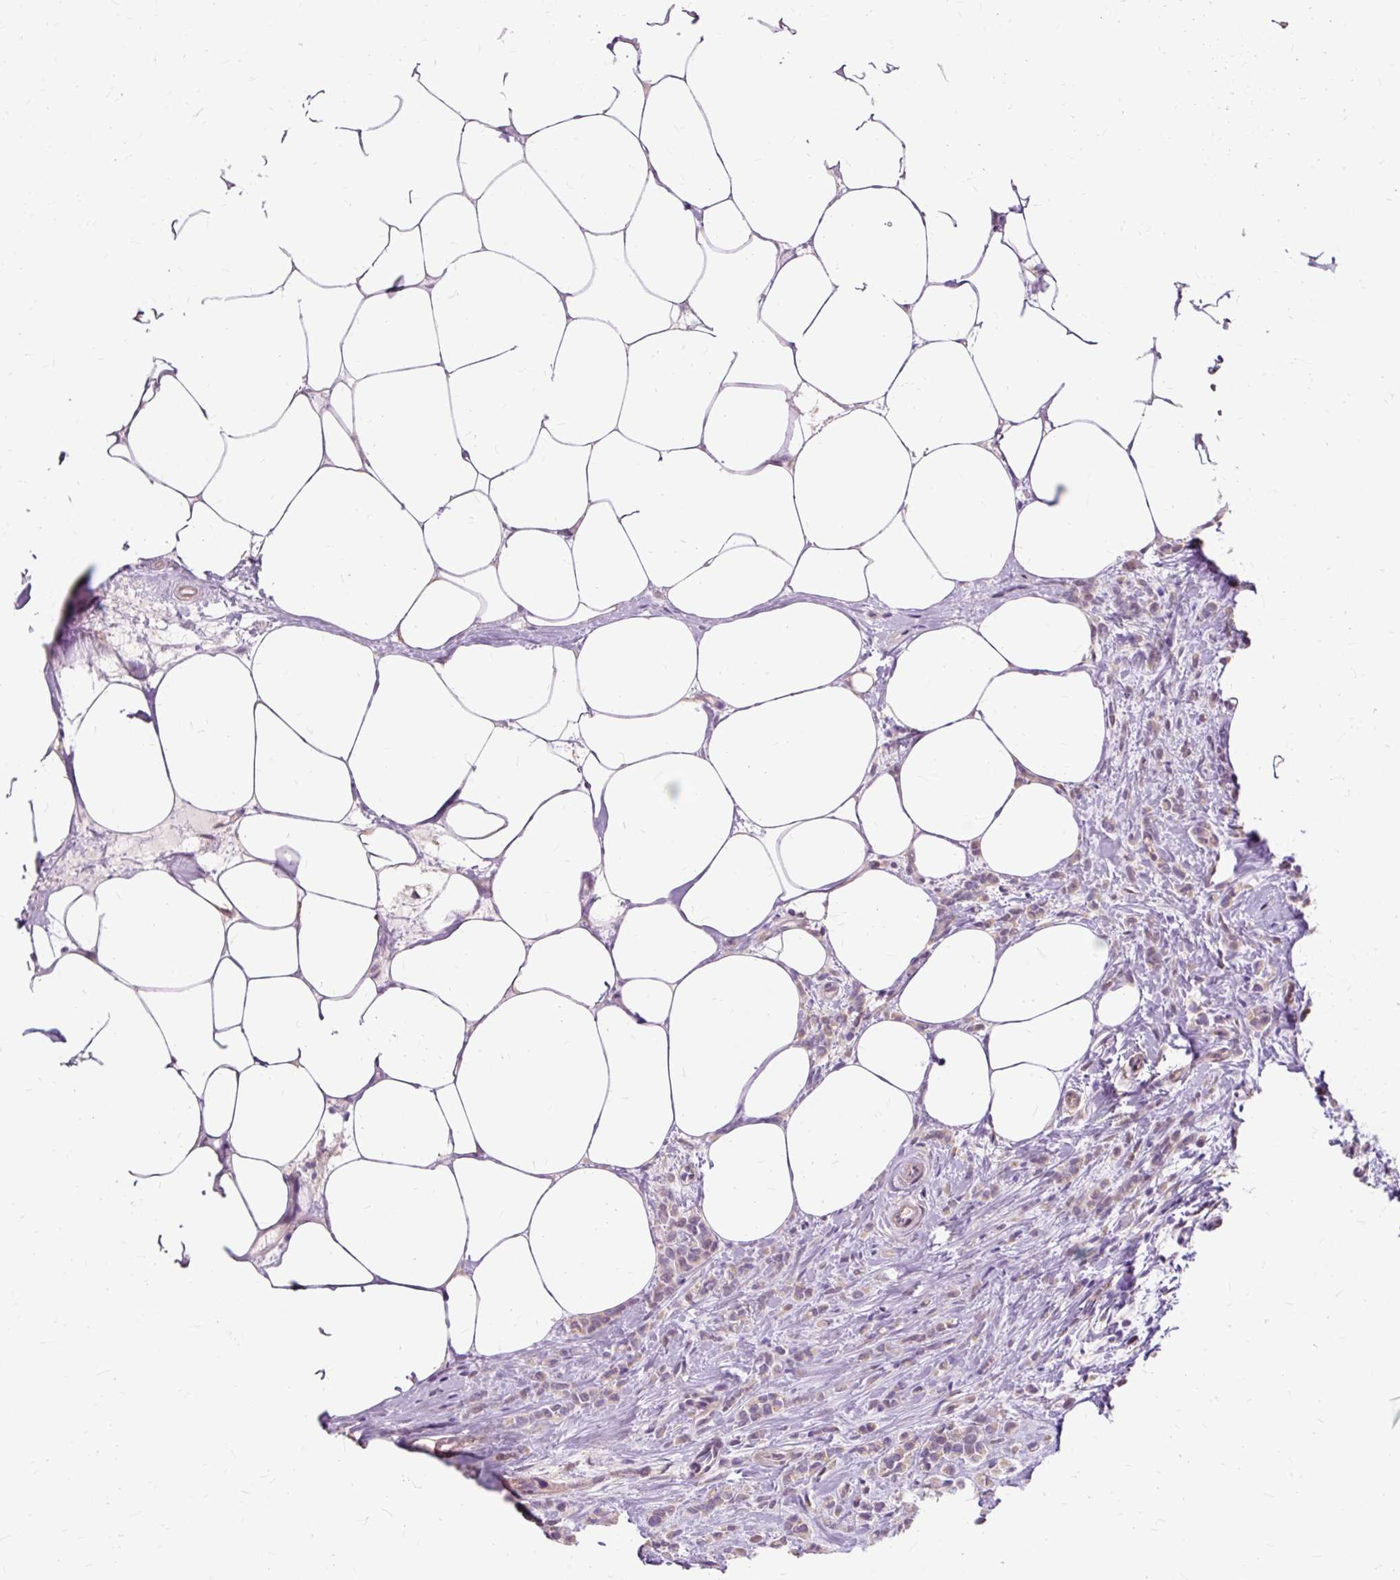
{"staining": {"intensity": "negative", "quantity": "none", "location": "none"}, "tissue": "breast cancer", "cell_type": "Tumor cells", "image_type": "cancer", "snomed": [{"axis": "morphology", "description": "Lobular carcinoma"}, {"axis": "topography", "description": "Breast"}], "caption": "Breast lobular carcinoma was stained to show a protein in brown. There is no significant staining in tumor cells.", "gene": "TSPAN8", "patient": {"sex": "female", "age": 84}}